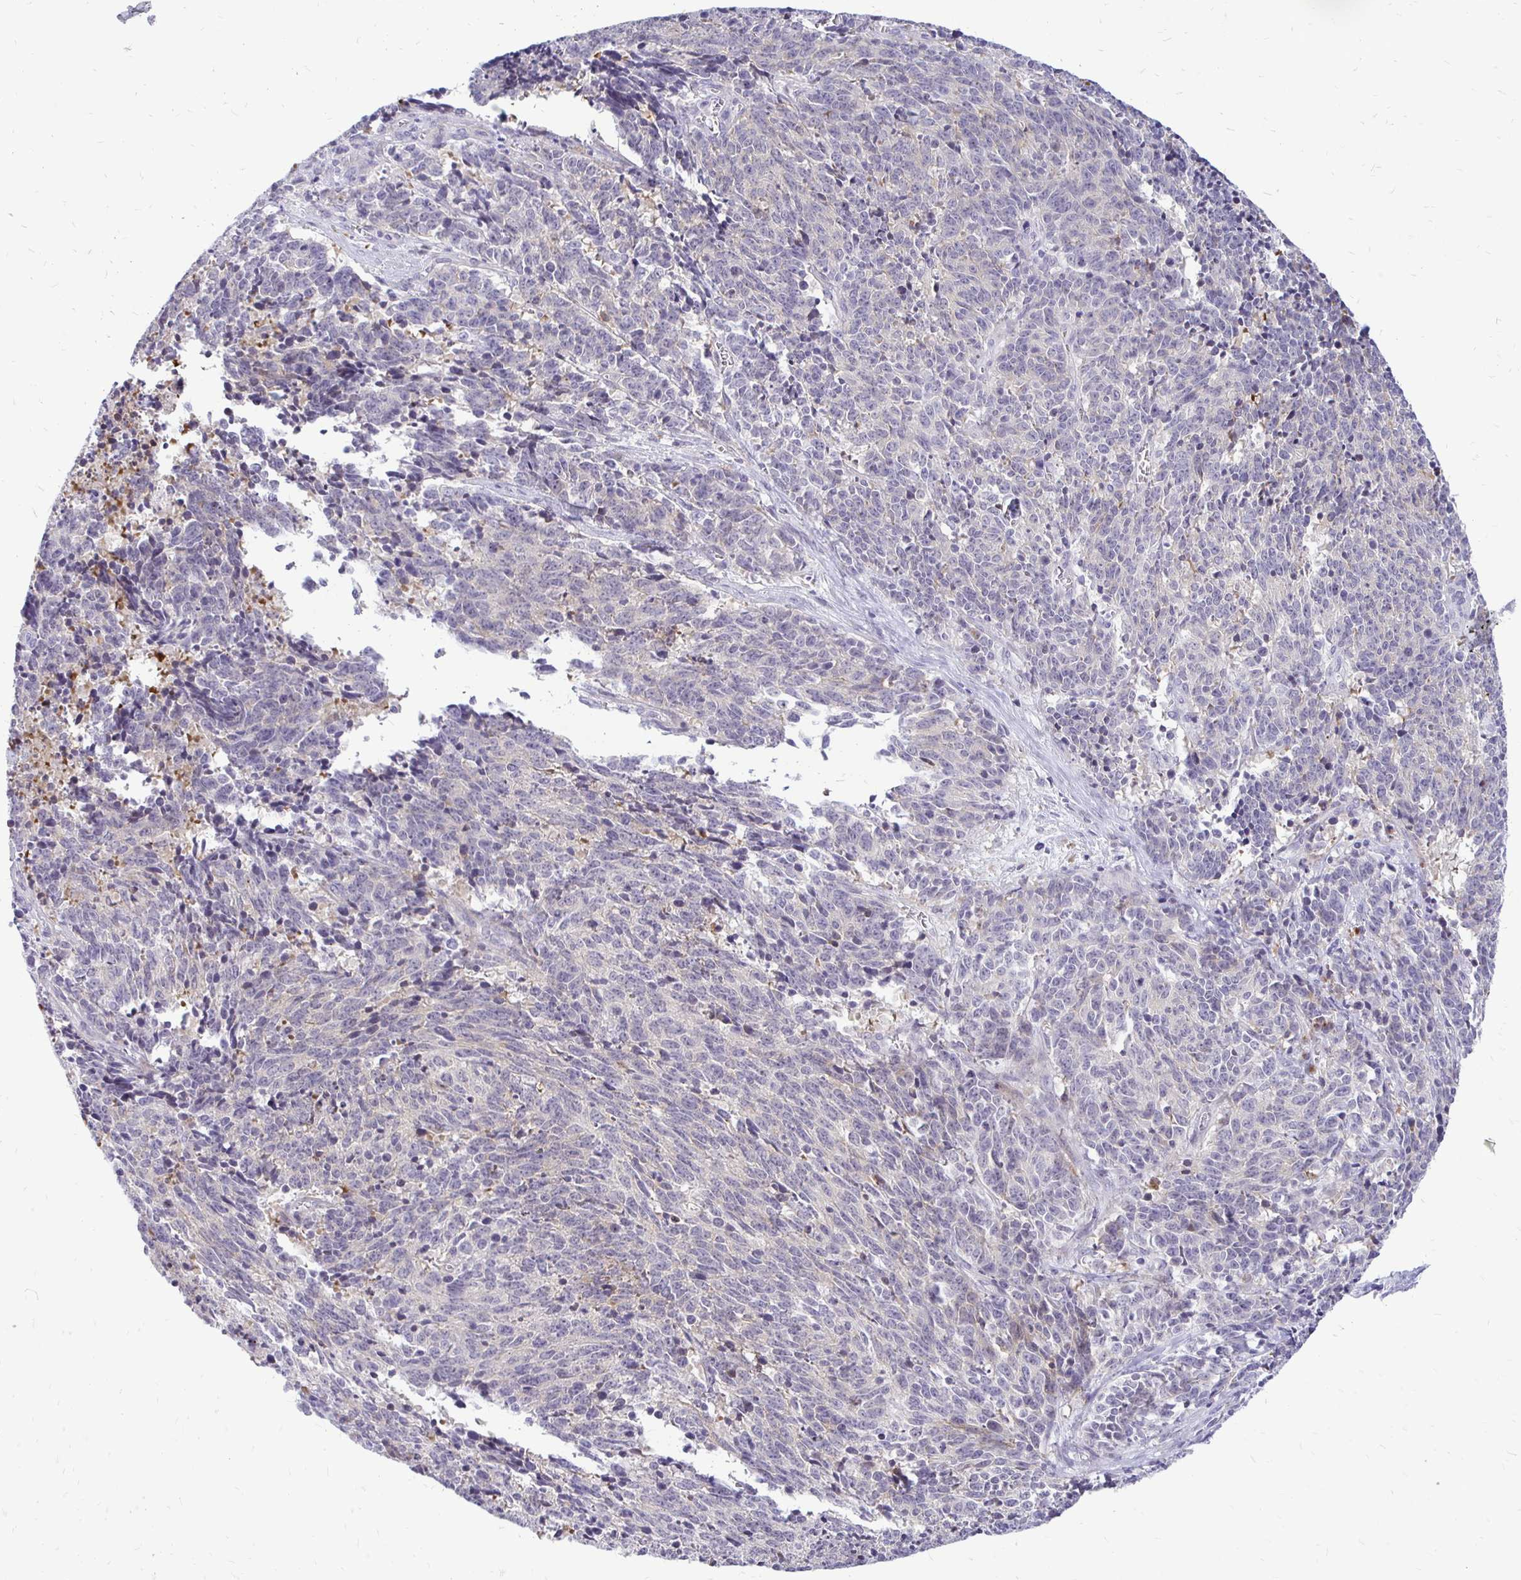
{"staining": {"intensity": "negative", "quantity": "none", "location": "none"}, "tissue": "cervical cancer", "cell_type": "Tumor cells", "image_type": "cancer", "snomed": [{"axis": "morphology", "description": "Squamous cell carcinoma, NOS"}, {"axis": "topography", "description": "Cervix"}], "caption": "Squamous cell carcinoma (cervical) was stained to show a protein in brown. There is no significant positivity in tumor cells. Brightfield microscopy of immunohistochemistry stained with DAB (brown) and hematoxylin (blue), captured at high magnification.", "gene": "EPYC", "patient": {"sex": "female", "age": 29}}